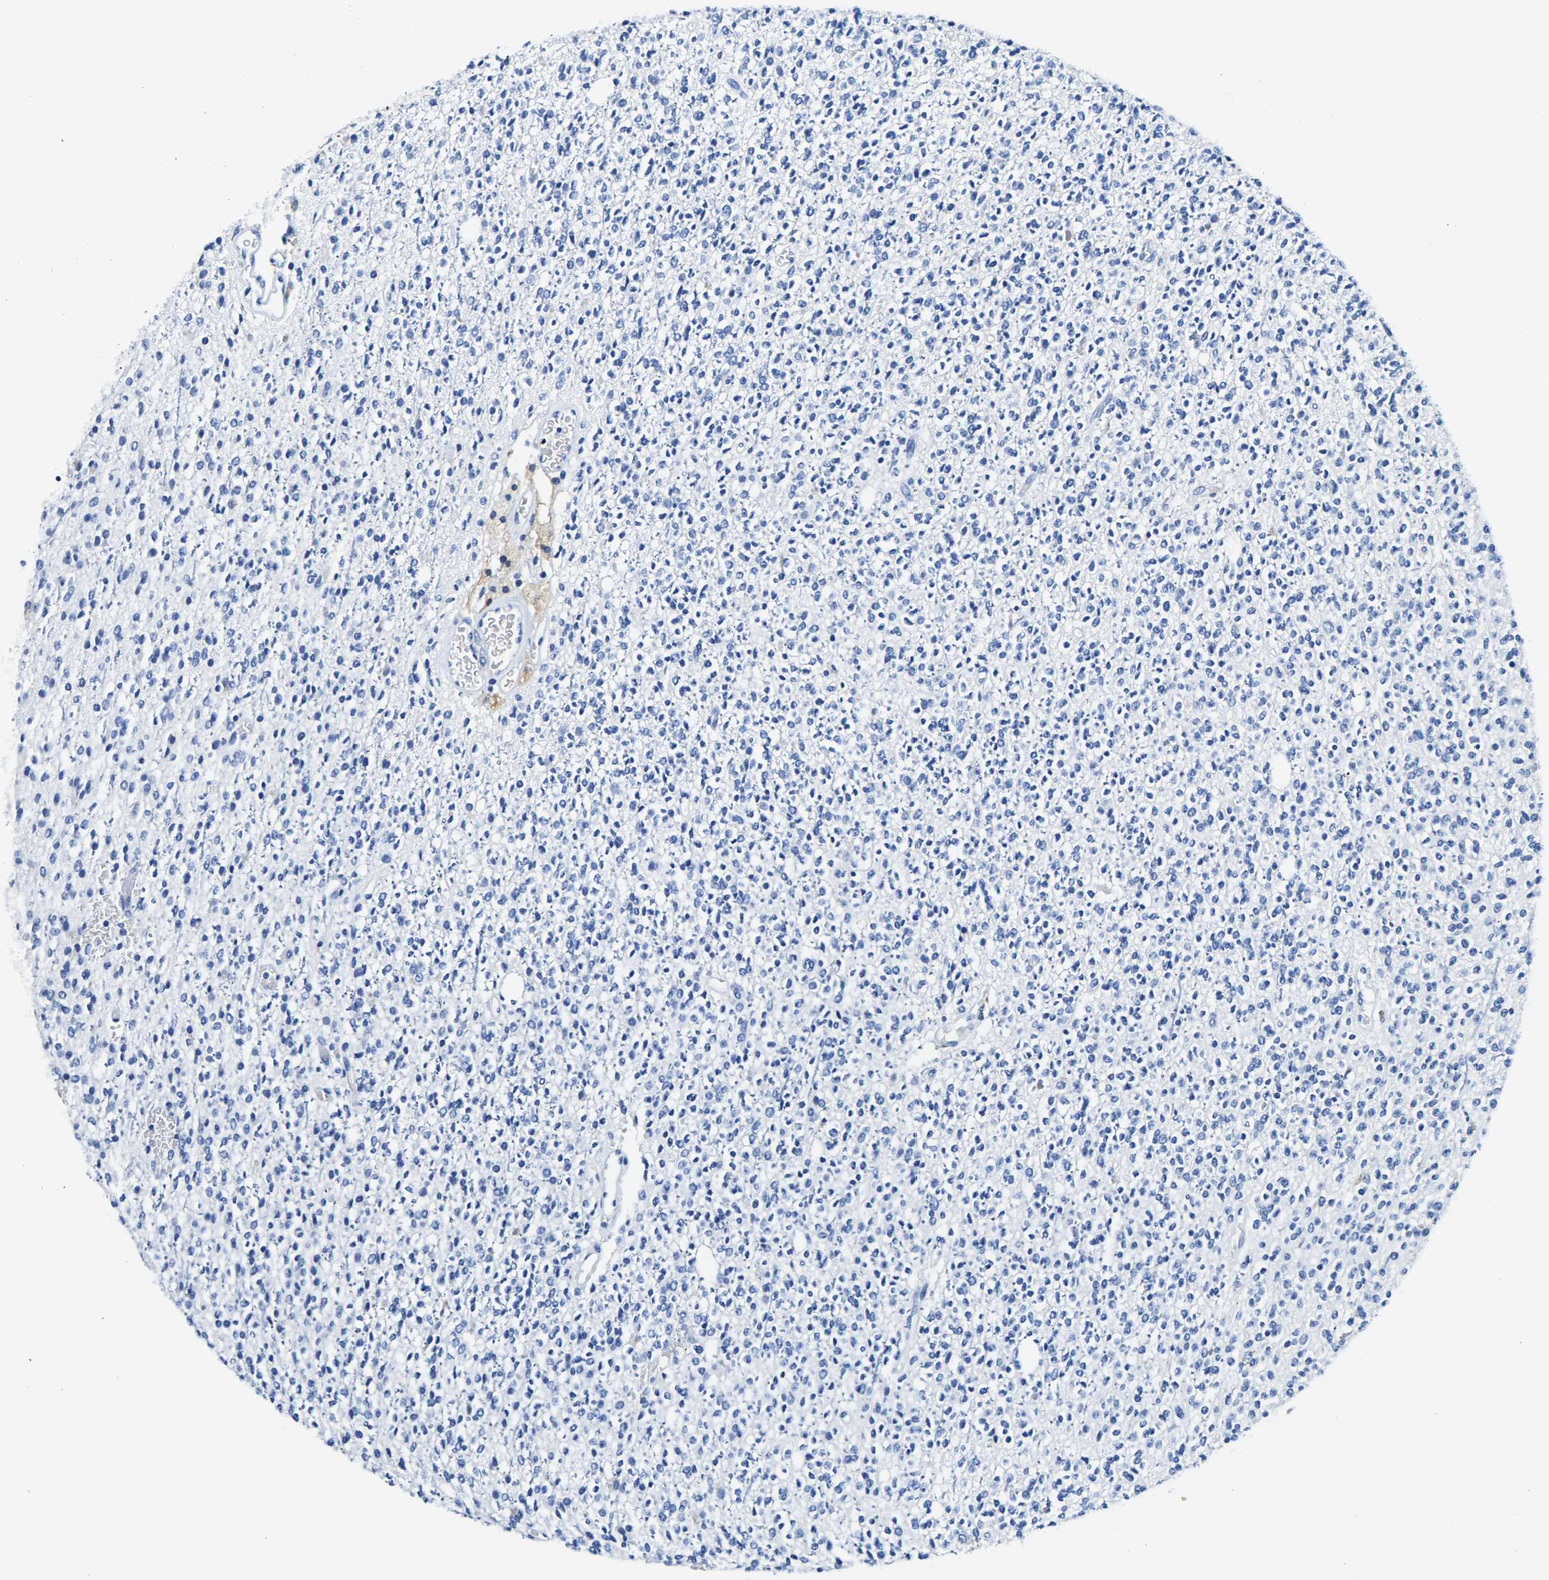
{"staining": {"intensity": "negative", "quantity": "none", "location": "none"}, "tissue": "glioma", "cell_type": "Tumor cells", "image_type": "cancer", "snomed": [{"axis": "morphology", "description": "Glioma, malignant, High grade"}, {"axis": "topography", "description": "Brain"}], "caption": "There is no significant expression in tumor cells of glioma.", "gene": "ZDHHC13", "patient": {"sex": "male", "age": 34}}